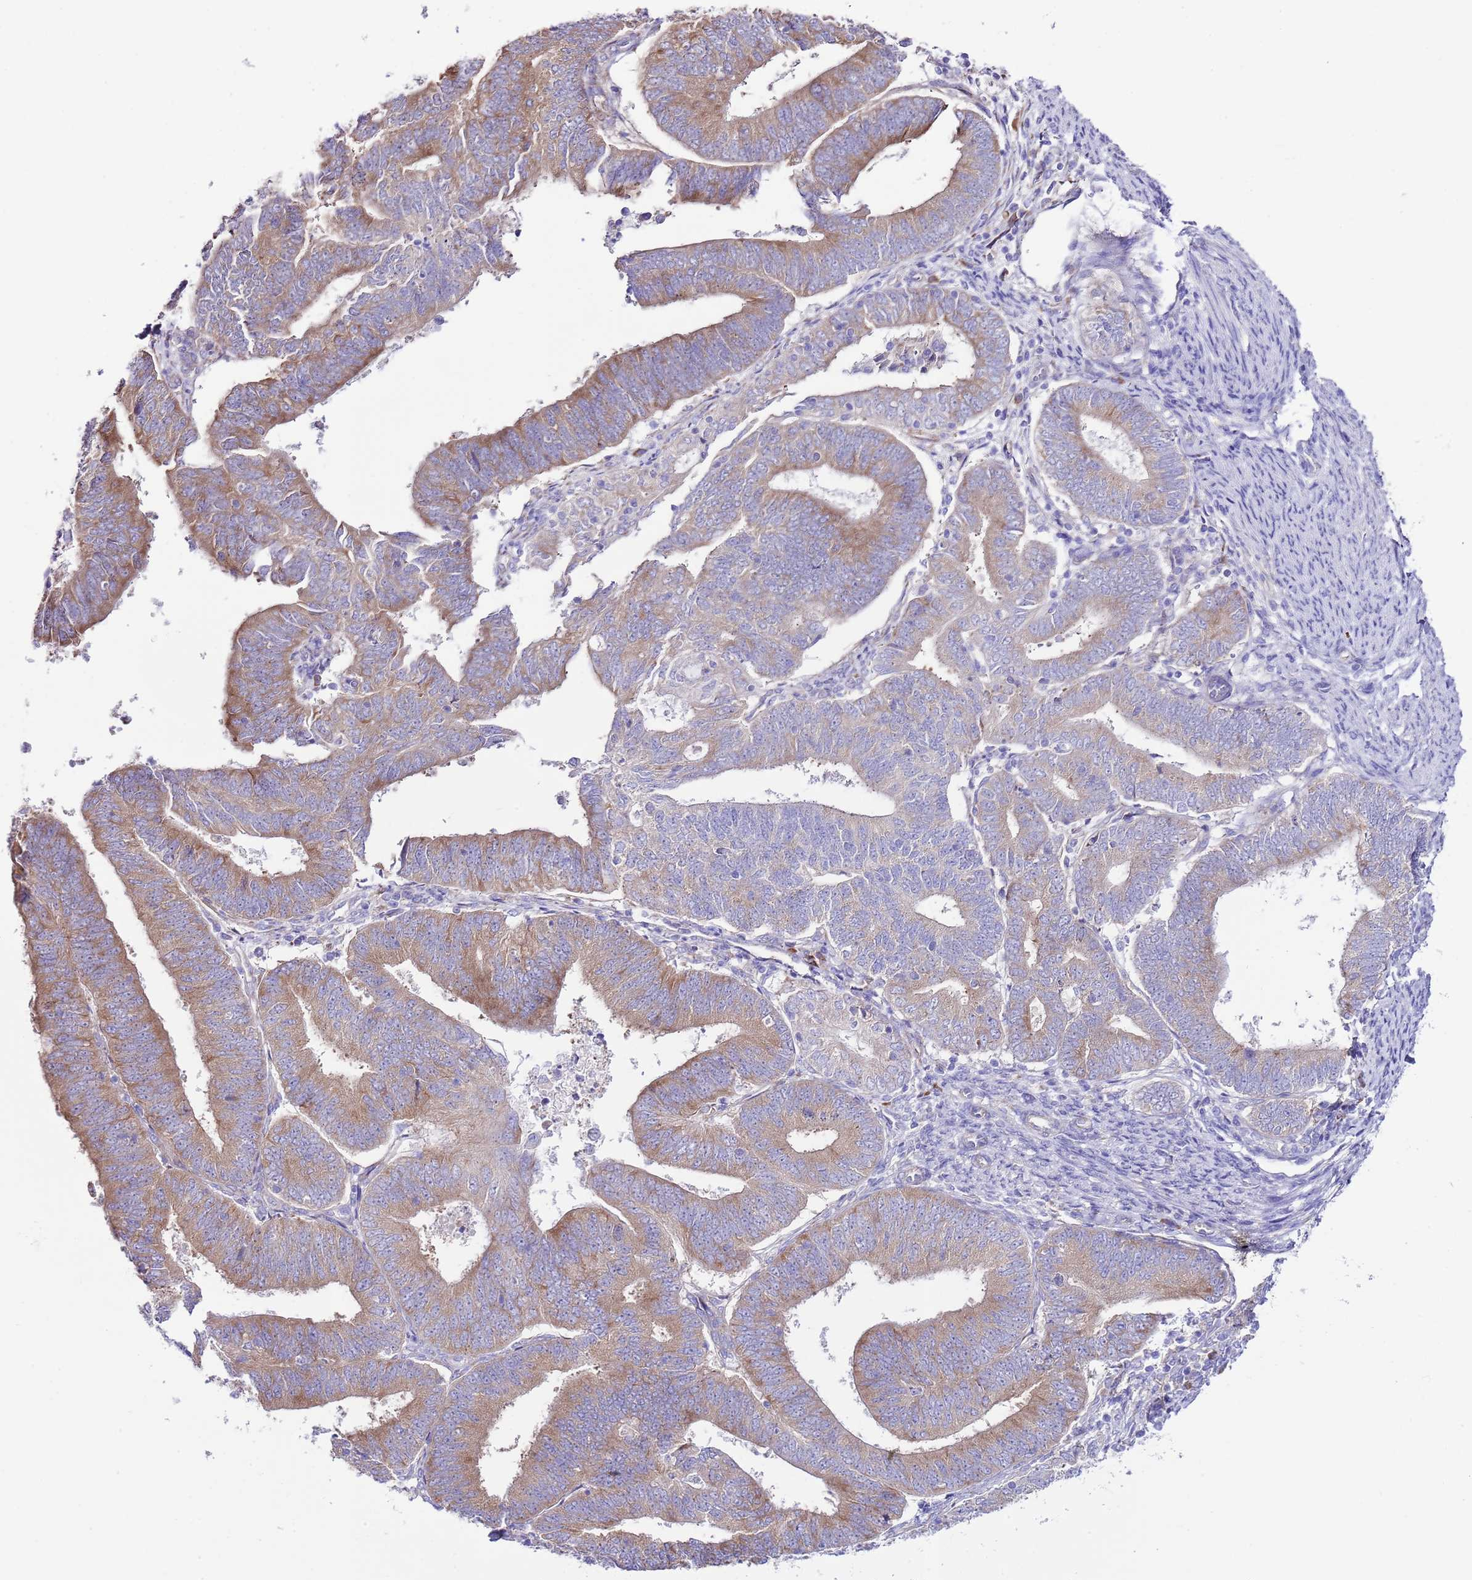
{"staining": {"intensity": "moderate", "quantity": "25%-75%", "location": "cytoplasmic/membranous"}, "tissue": "endometrial cancer", "cell_type": "Tumor cells", "image_type": "cancer", "snomed": [{"axis": "morphology", "description": "Adenocarcinoma, NOS"}, {"axis": "topography", "description": "Endometrium"}], "caption": "High-magnification brightfield microscopy of endometrial cancer stained with DAB (brown) and counterstained with hematoxylin (blue). tumor cells exhibit moderate cytoplasmic/membranous expression is seen in approximately25%-75% of cells.", "gene": "RPS10", "patient": {"sex": "female", "age": 70}}